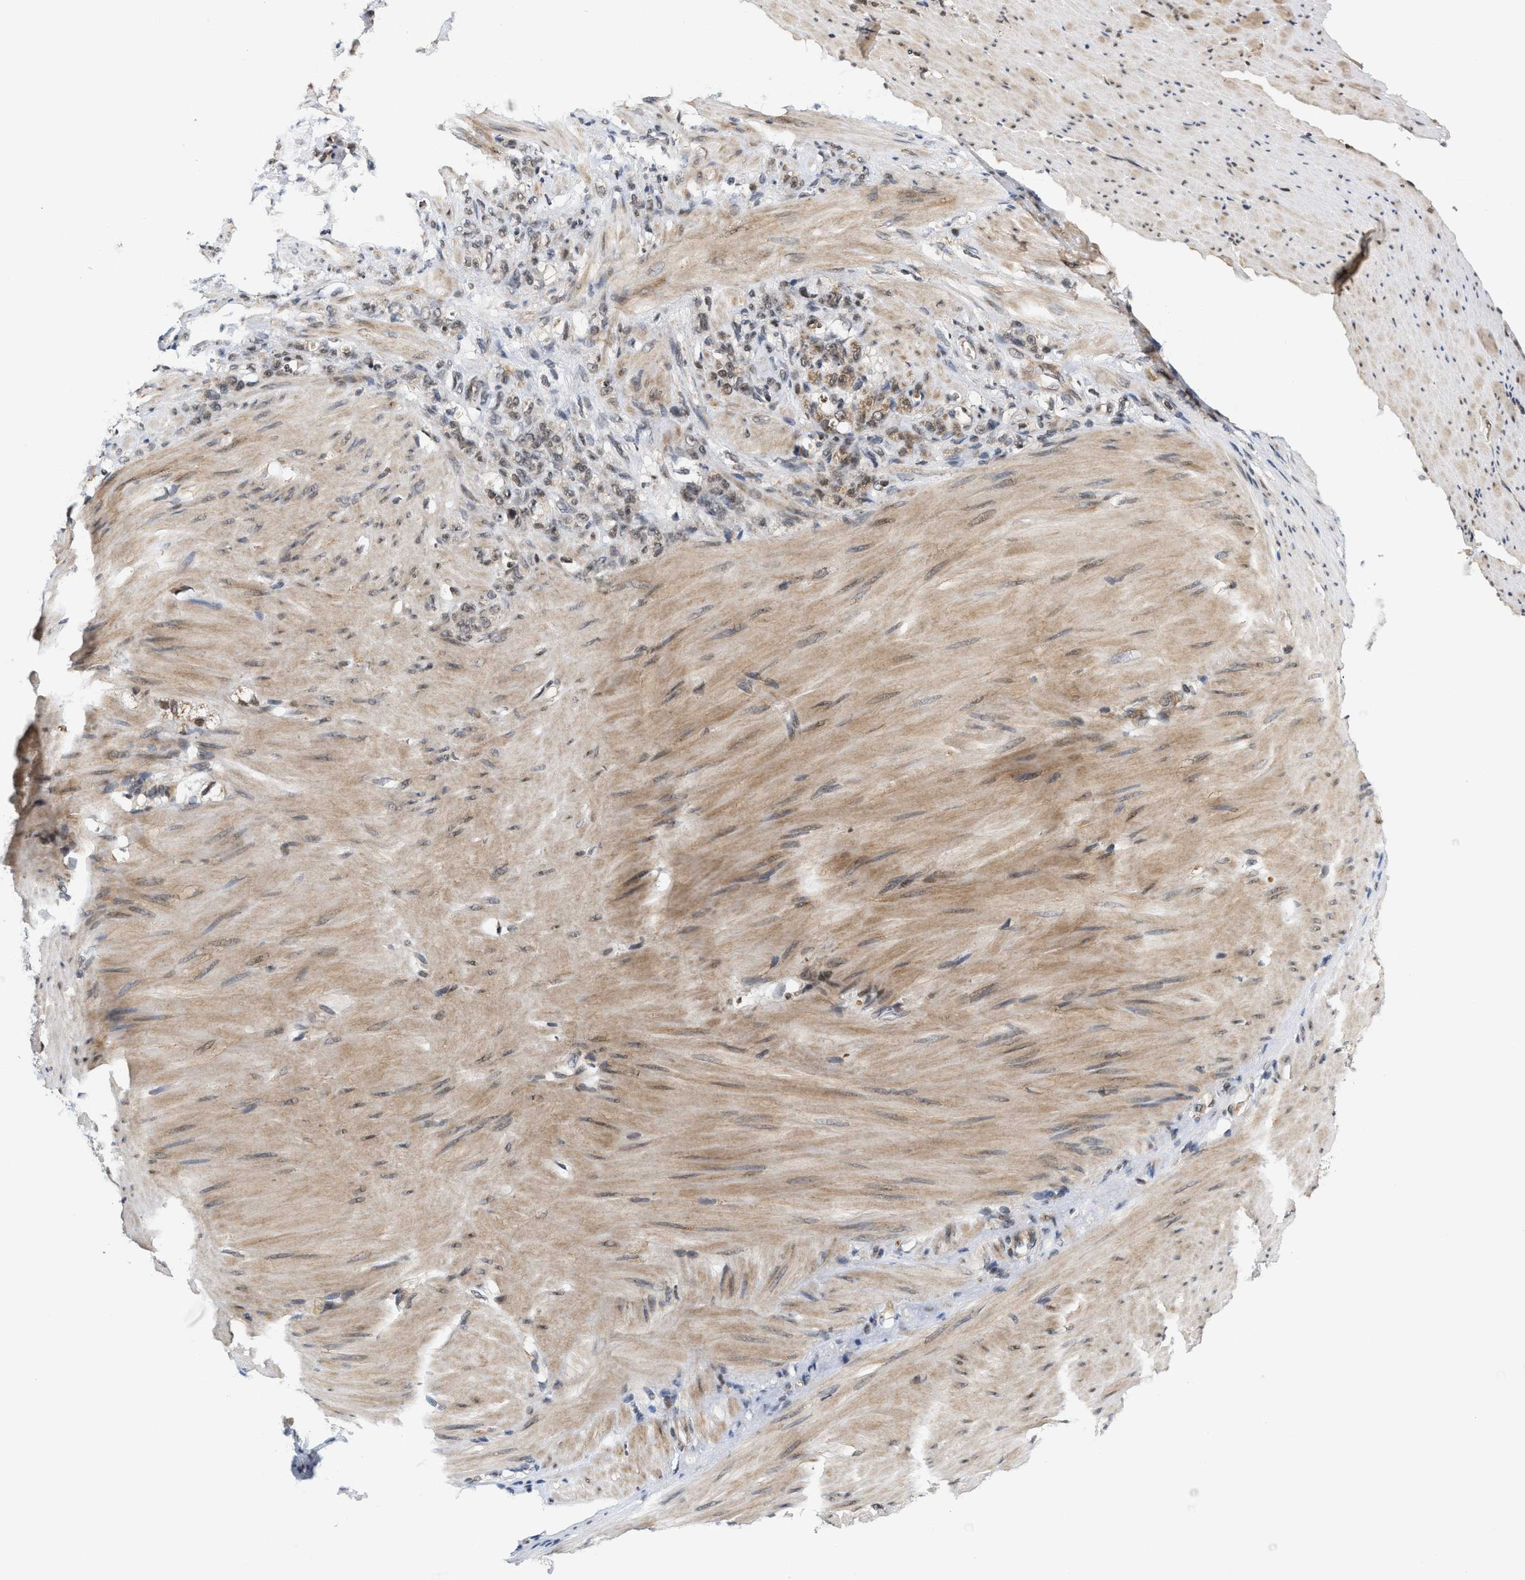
{"staining": {"intensity": "weak", "quantity": ">75%", "location": "nuclear"}, "tissue": "stomach cancer", "cell_type": "Tumor cells", "image_type": "cancer", "snomed": [{"axis": "morphology", "description": "Adenocarcinoma, NOS"}, {"axis": "topography", "description": "Stomach"}], "caption": "Protein expression analysis of adenocarcinoma (stomach) demonstrates weak nuclear expression in about >75% of tumor cells. The protein of interest is shown in brown color, while the nuclei are stained blue.", "gene": "ANKRD6", "patient": {"sex": "male", "age": 82}}